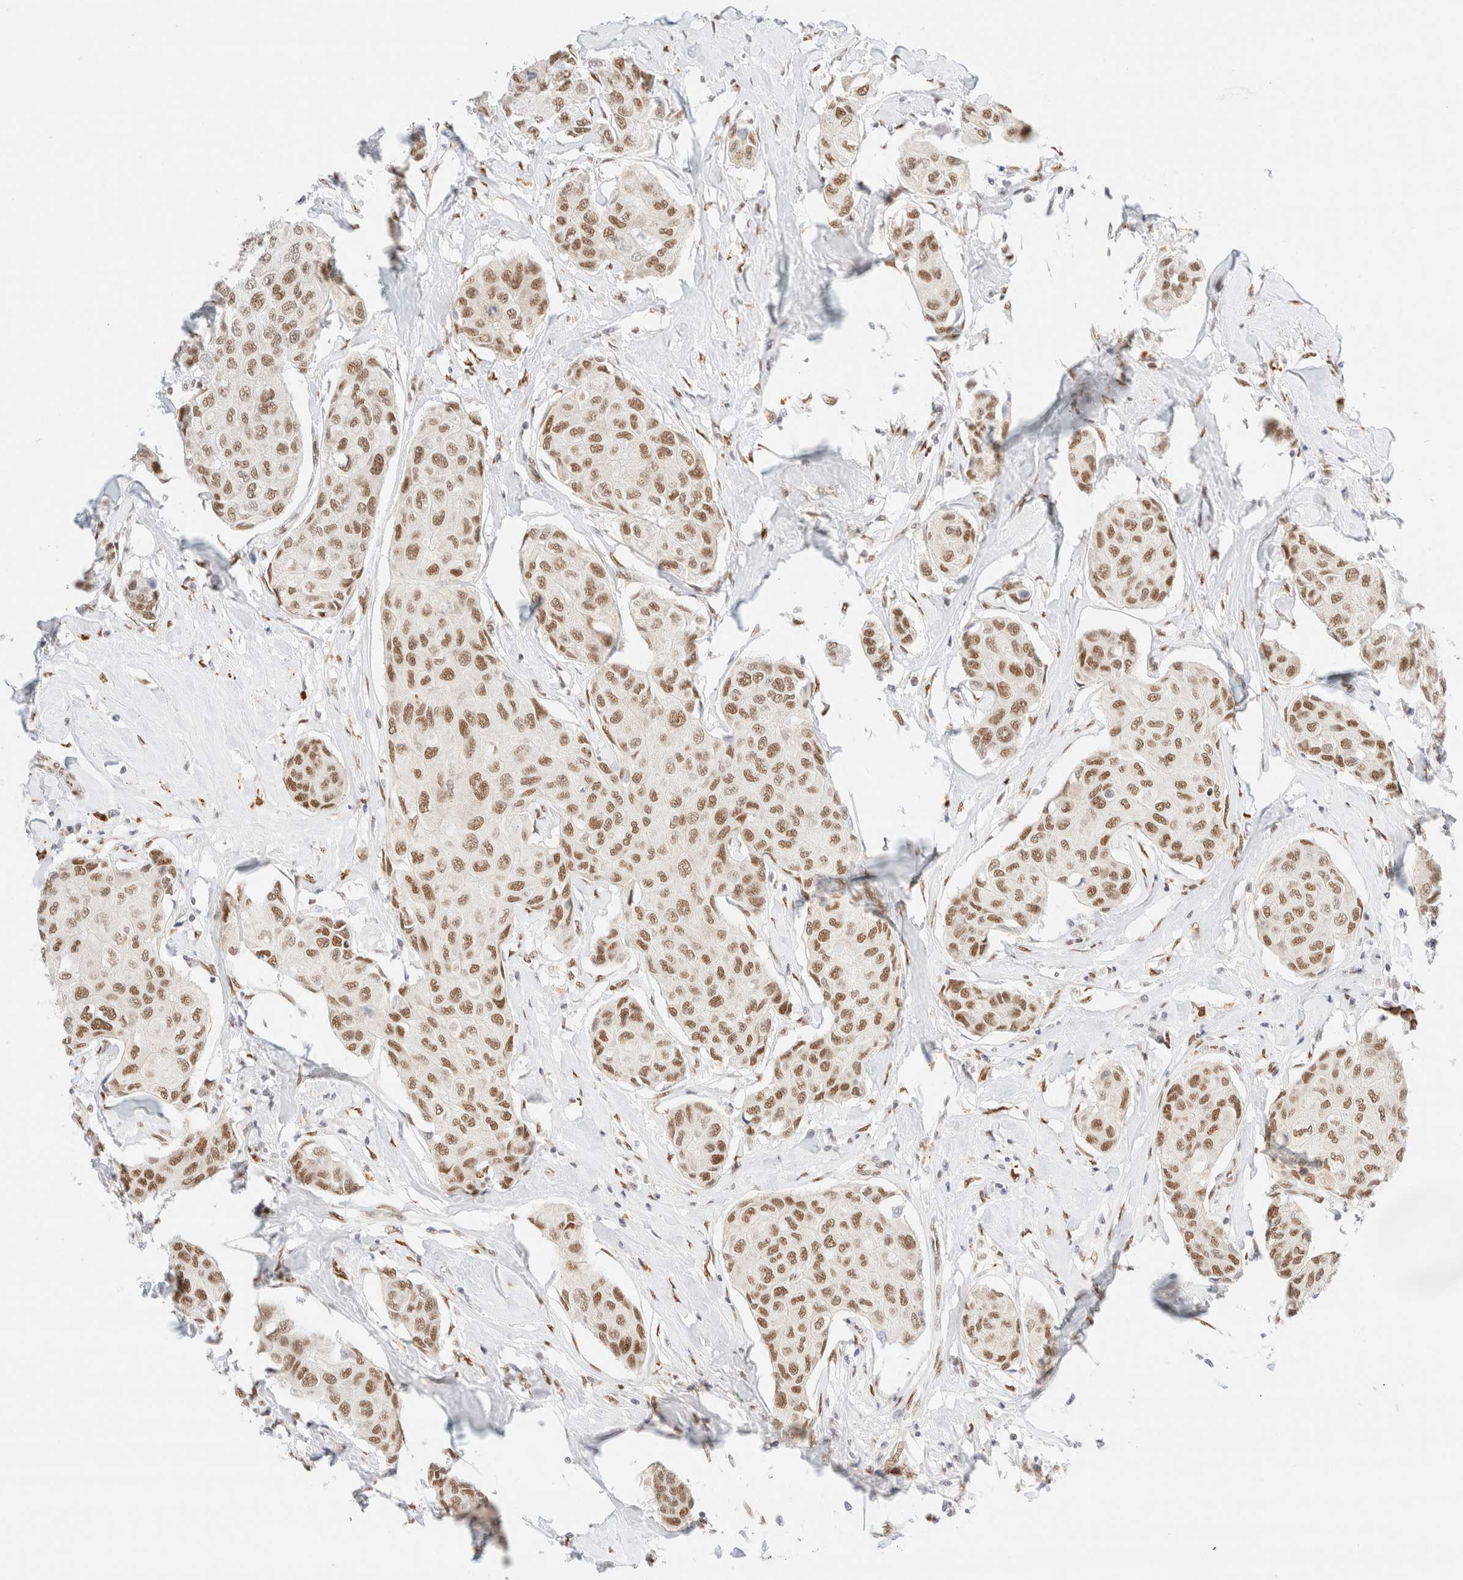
{"staining": {"intensity": "moderate", "quantity": ">75%", "location": "nuclear"}, "tissue": "breast cancer", "cell_type": "Tumor cells", "image_type": "cancer", "snomed": [{"axis": "morphology", "description": "Duct carcinoma"}, {"axis": "topography", "description": "Breast"}], "caption": "Immunohistochemistry (IHC) of breast cancer shows medium levels of moderate nuclear expression in about >75% of tumor cells.", "gene": "CIC", "patient": {"sex": "female", "age": 80}}